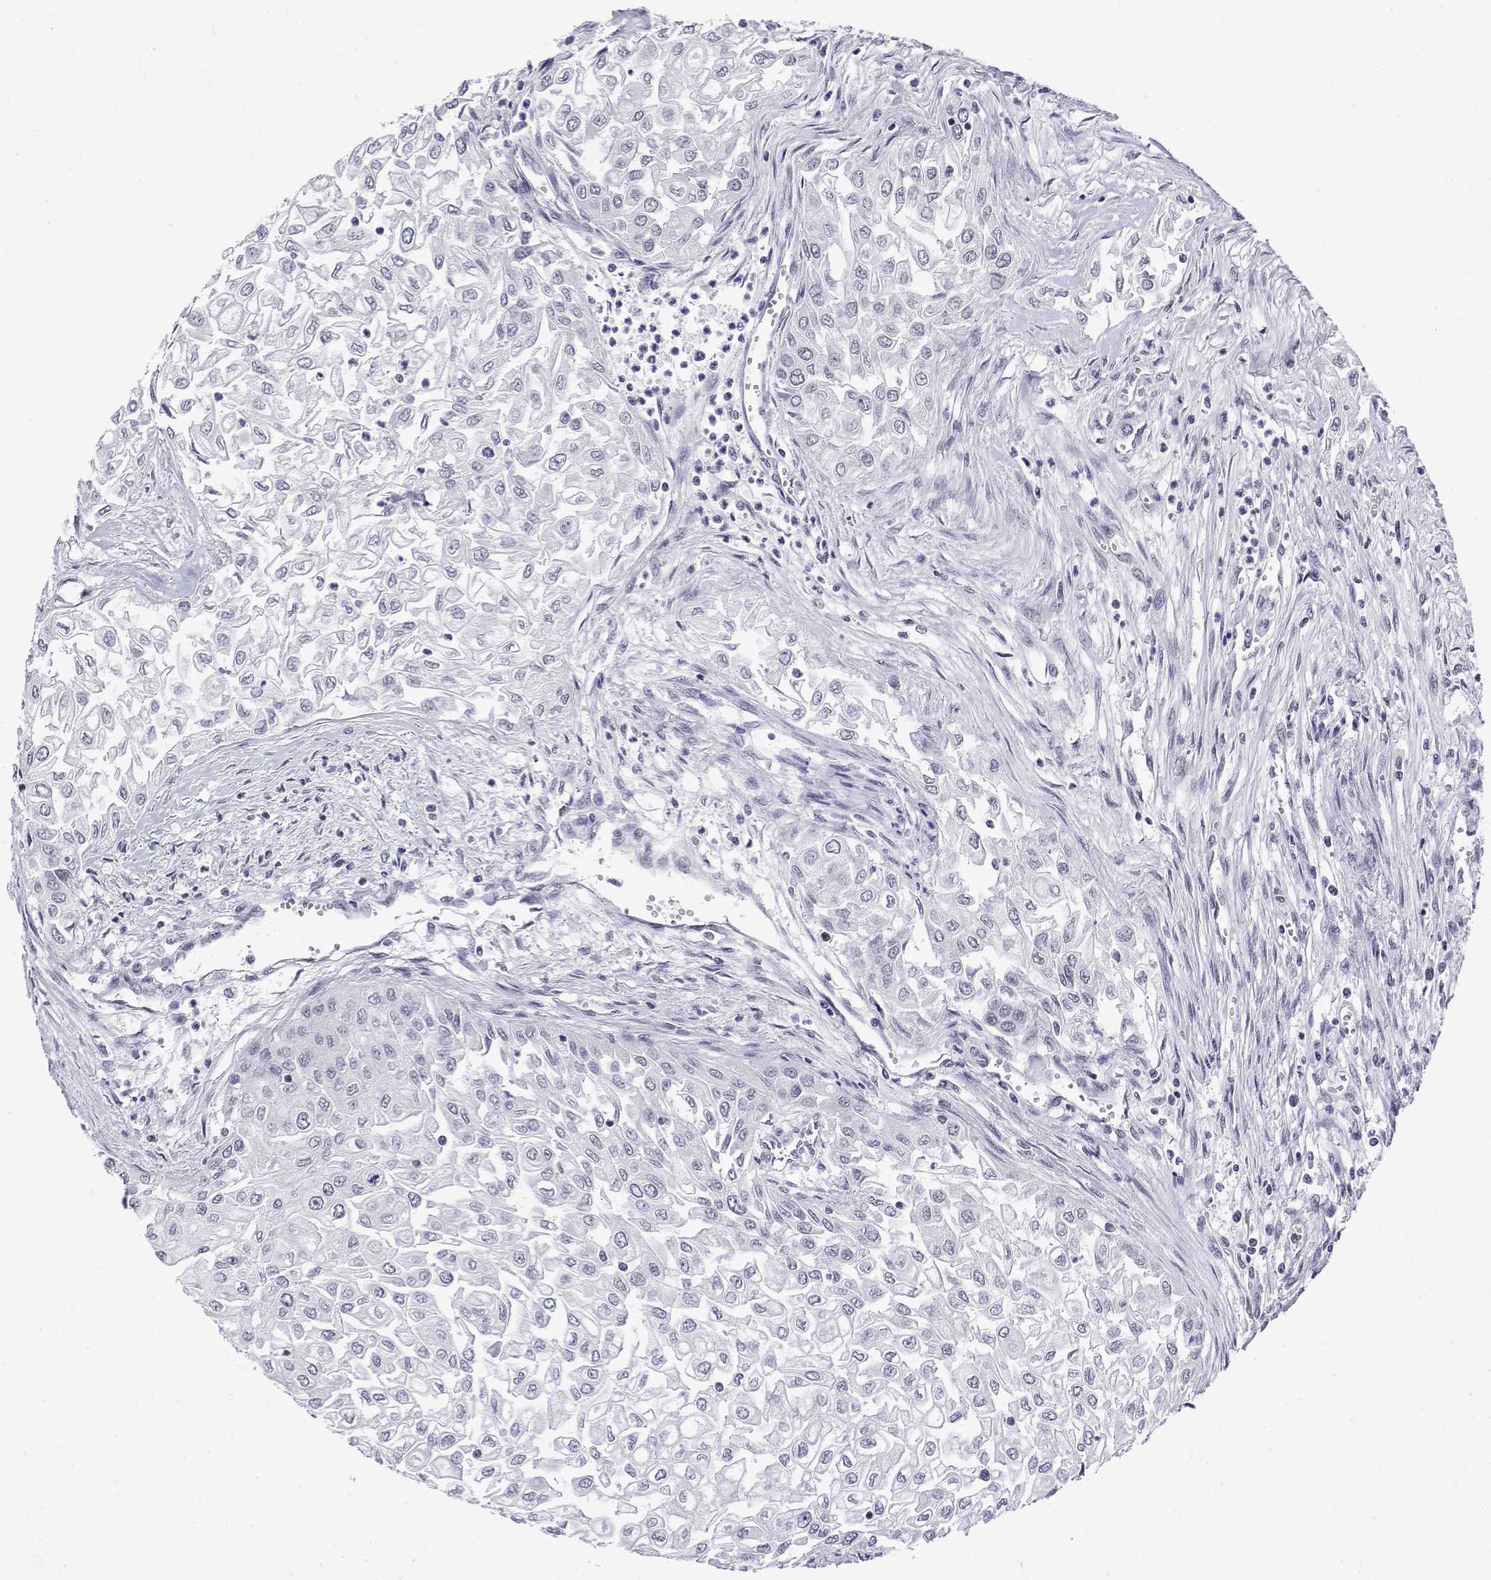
{"staining": {"intensity": "negative", "quantity": "none", "location": "none"}, "tissue": "urothelial cancer", "cell_type": "Tumor cells", "image_type": "cancer", "snomed": [{"axis": "morphology", "description": "Urothelial carcinoma, High grade"}, {"axis": "topography", "description": "Urinary bladder"}], "caption": "DAB immunohistochemical staining of urothelial cancer reveals no significant positivity in tumor cells. (DAB immunohistochemistry (IHC) with hematoxylin counter stain).", "gene": "POLDIP3", "patient": {"sex": "male", "age": 62}}